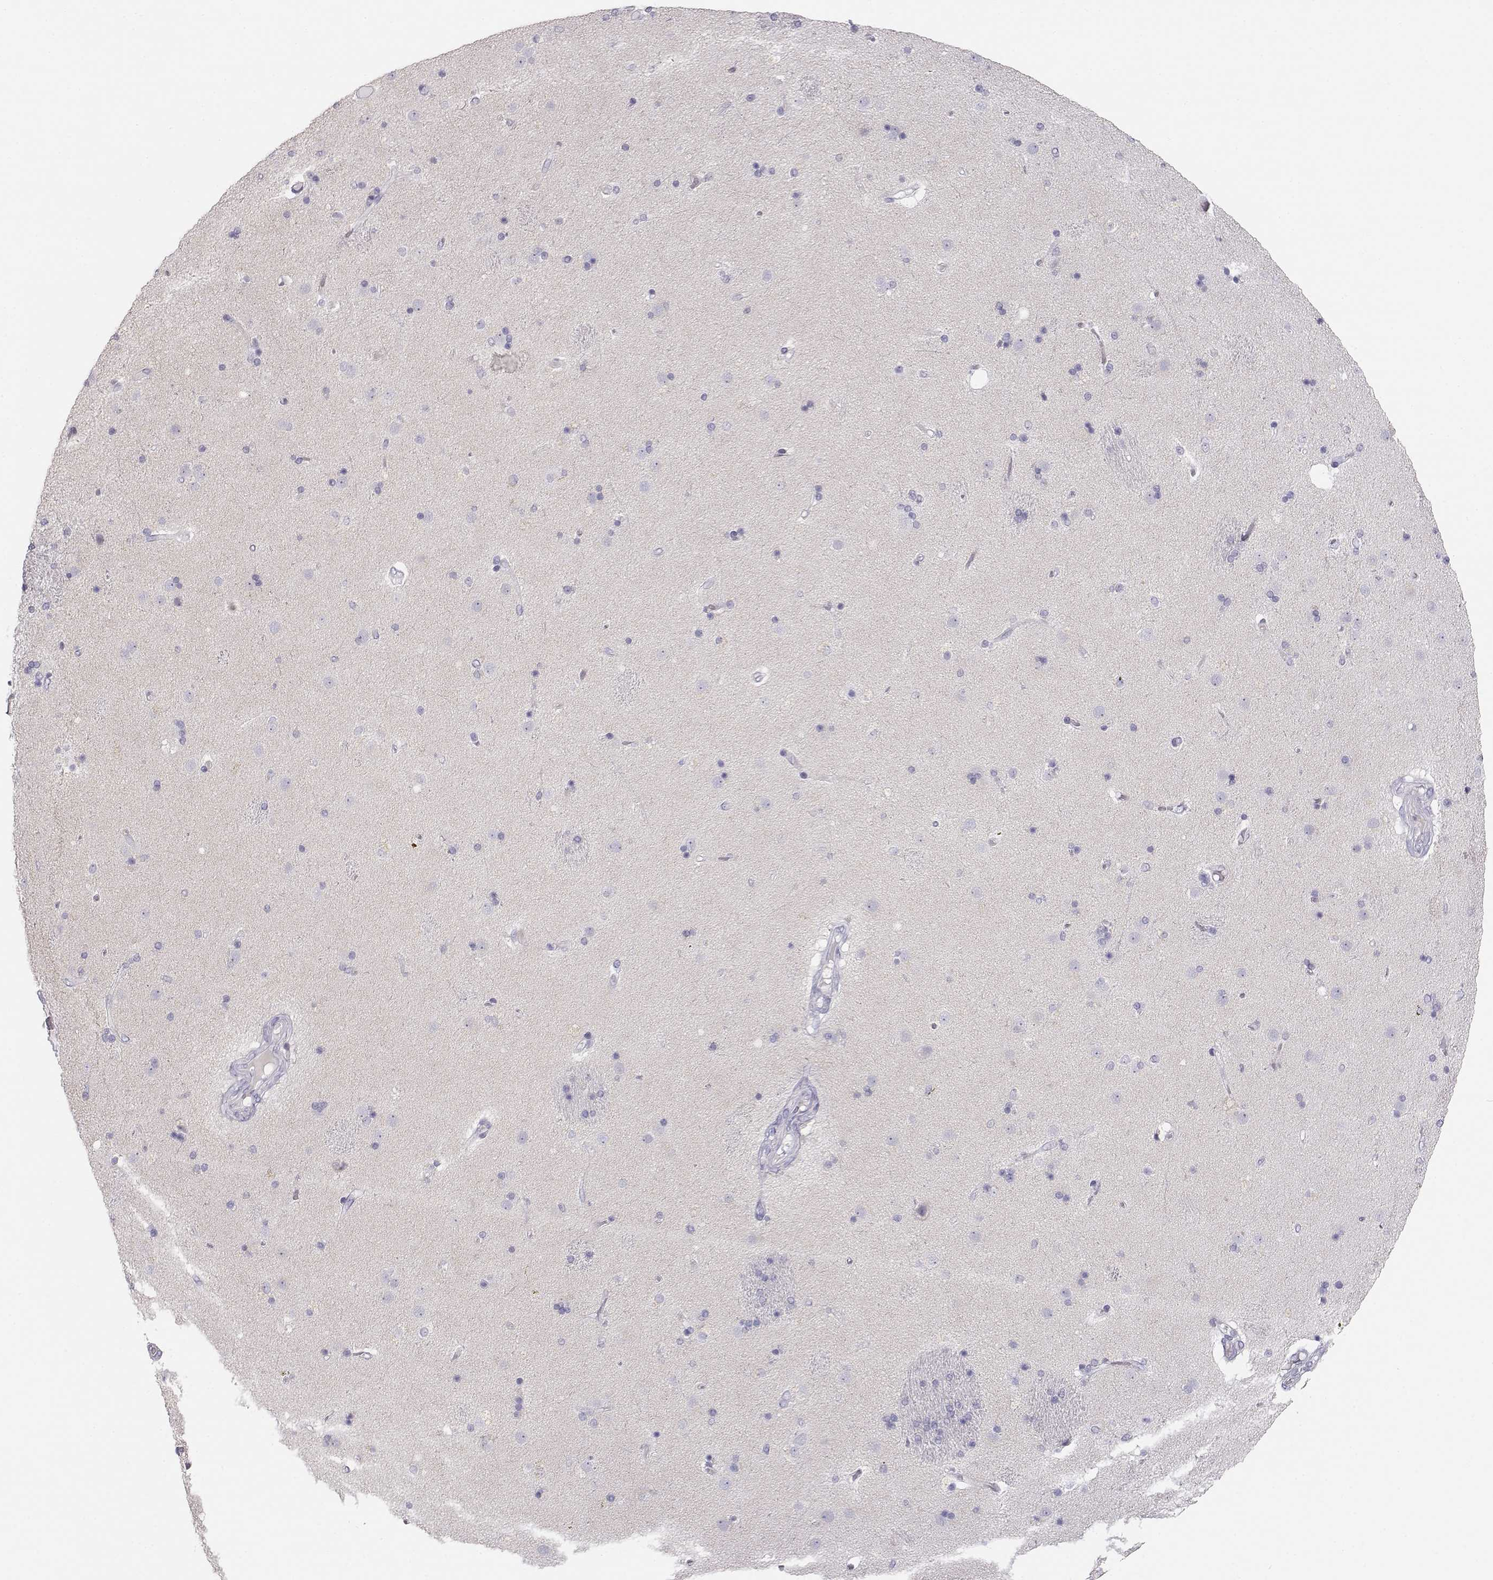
{"staining": {"intensity": "negative", "quantity": "none", "location": "none"}, "tissue": "caudate", "cell_type": "Glial cells", "image_type": "normal", "snomed": [{"axis": "morphology", "description": "Normal tissue, NOS"}, {"axis": "topography", "description": "Lateral ventricle wall"}], "caption": "Immunohistochemistry (IHC) of benign caudate displays no expression in glial cells. (Brightfield microscopy of DAB immunohistochemistry at high magnification).", "gene": "FAM166A", "patient": {"sex": "male", "age": 54}}